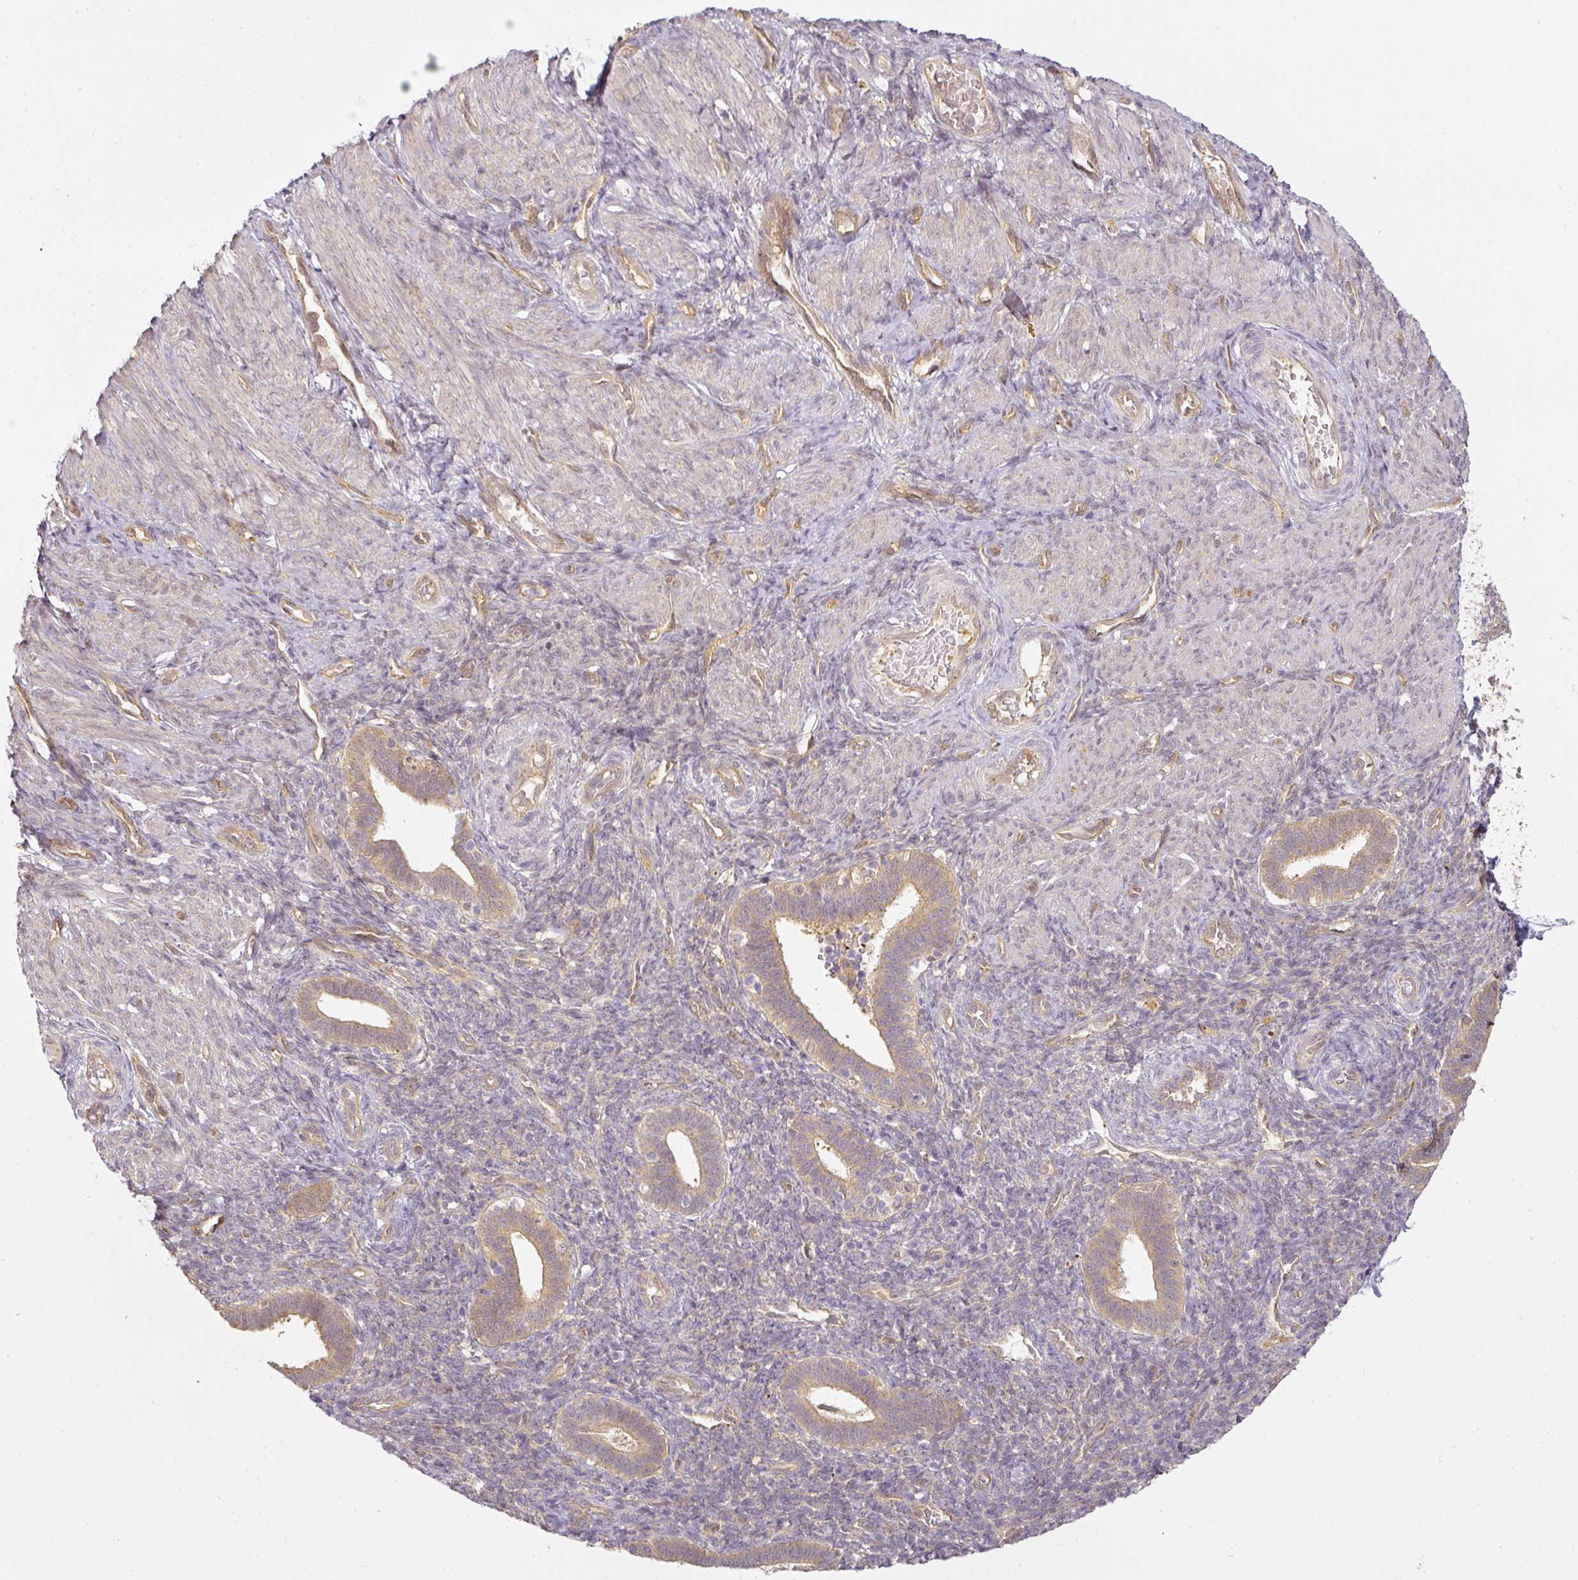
{"staining": {"intensity": "negative", "quantity": "none", "location": "none"}, "tissue": "endometrium", "cell_type": "Cells in endometrial stroma", "image_type": "normal", "snomed": [{"axis": "morphology", "description": "Normal tissue, NOS"}, {"axis": "topography", "description": "Endometrium"}], "caption": "Immunohistochemistry micrograph of normal endometrium: endometrium stained with DAB (3,3'-diaminobenzidine) demonstrates no significant protein positivity in cells in endometrial stroma.", "gene": "ANKRD18A", "patient": {"sex": "female", "age": 34}}